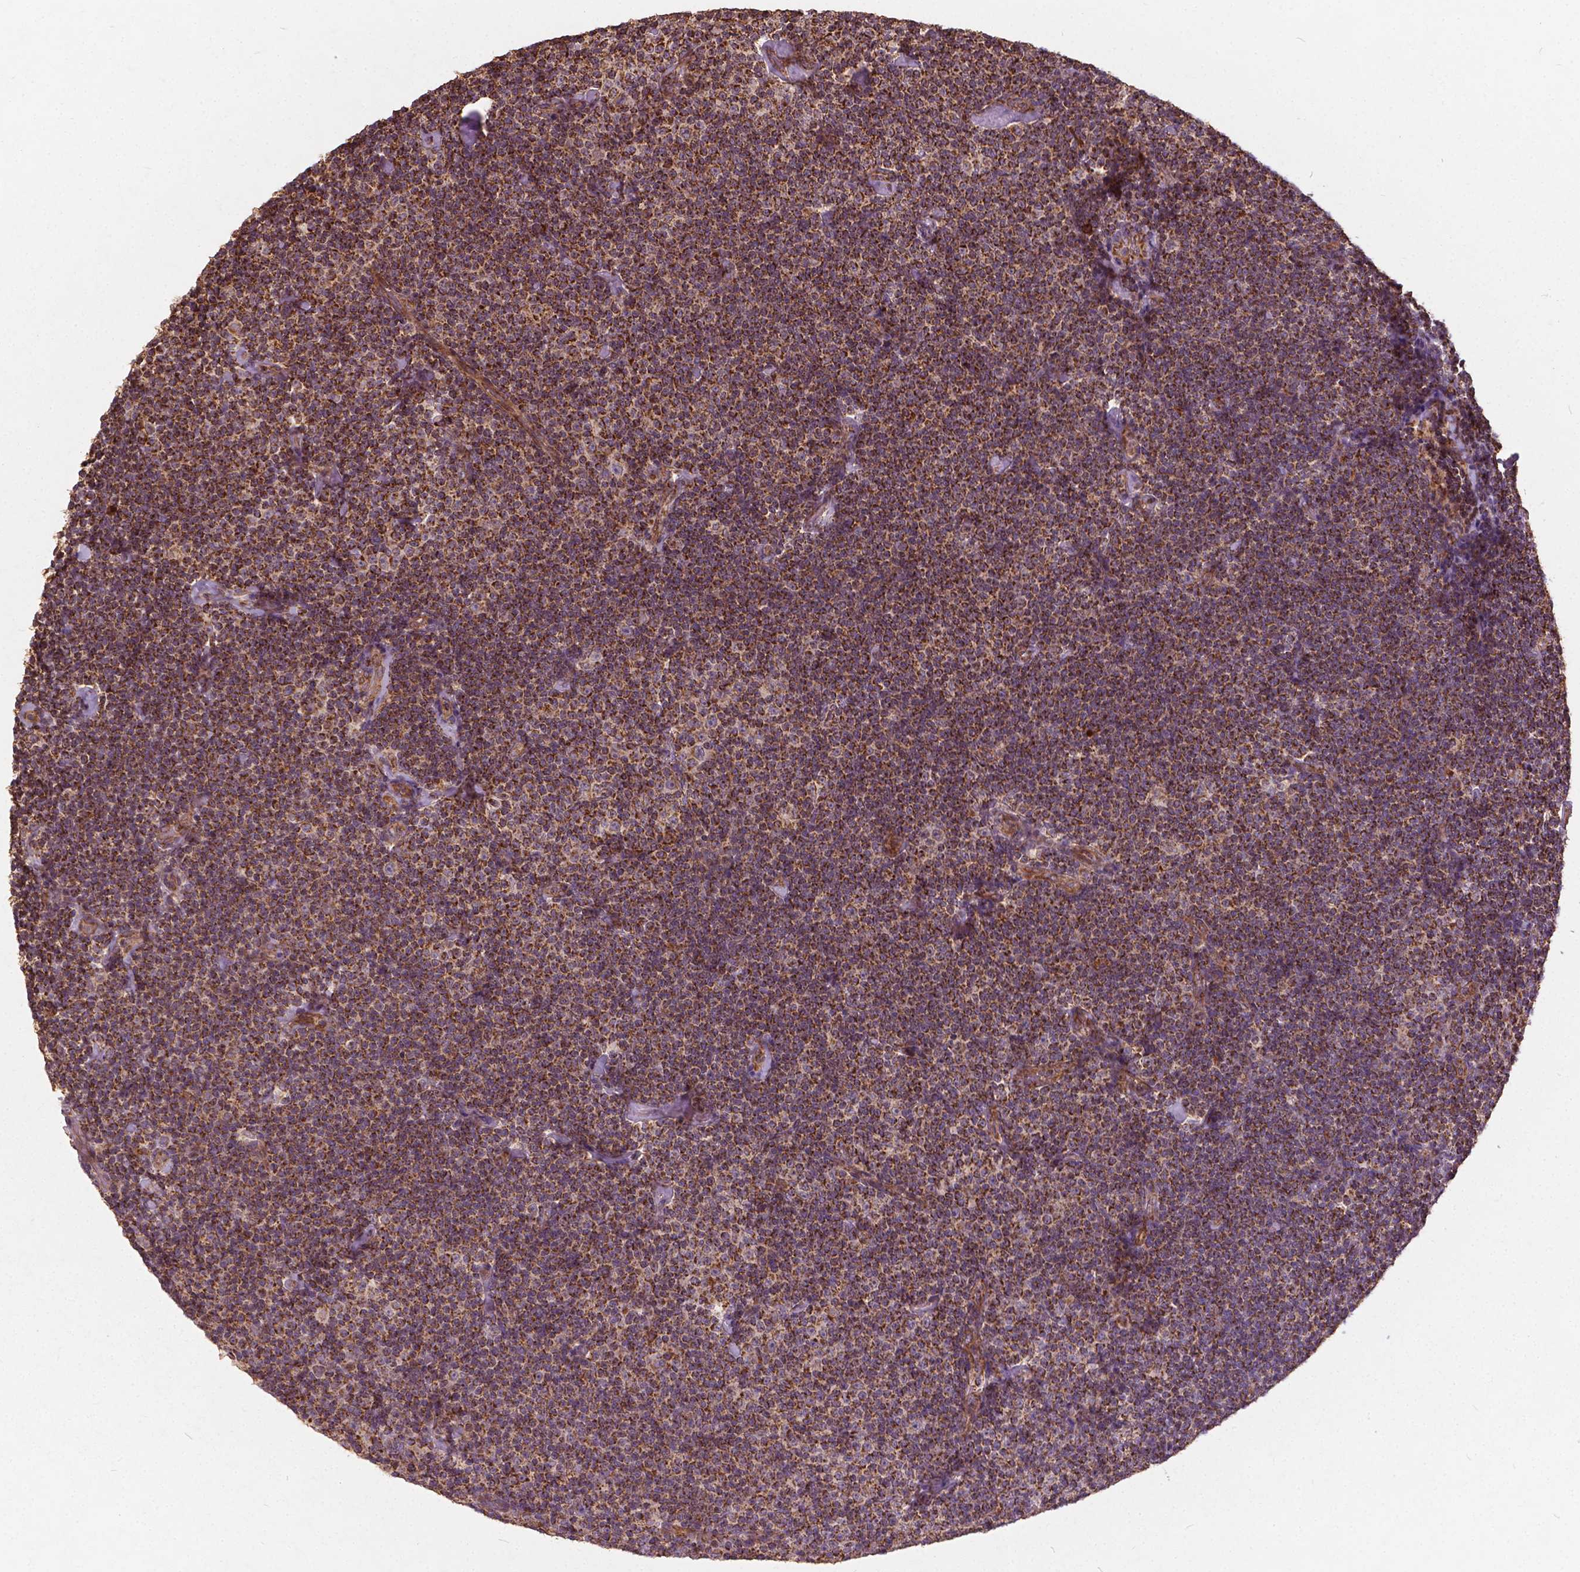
{"staining": {"intensity": "strong", "quantity": ">75%", "location": "cytoplasmic/membranous"}, "tissue": "lymphoma", "cell_type": "Tumor cells", "image_type": "cancer", "snomed": [{"axis": "morphology", "description": "Malignant lymphoma, non-Hodgkin's type, Low grade"}, {"axis": "topography", "description": "Lymph node"}], "caption": "Protein analysis of lymphoma tissue demonstrates strong cytoplasmic/membranous positivity in approximately >75% of tumor cells.", "gene": "UBXN2A", "patient": {"sex": "male", "age": 81}}